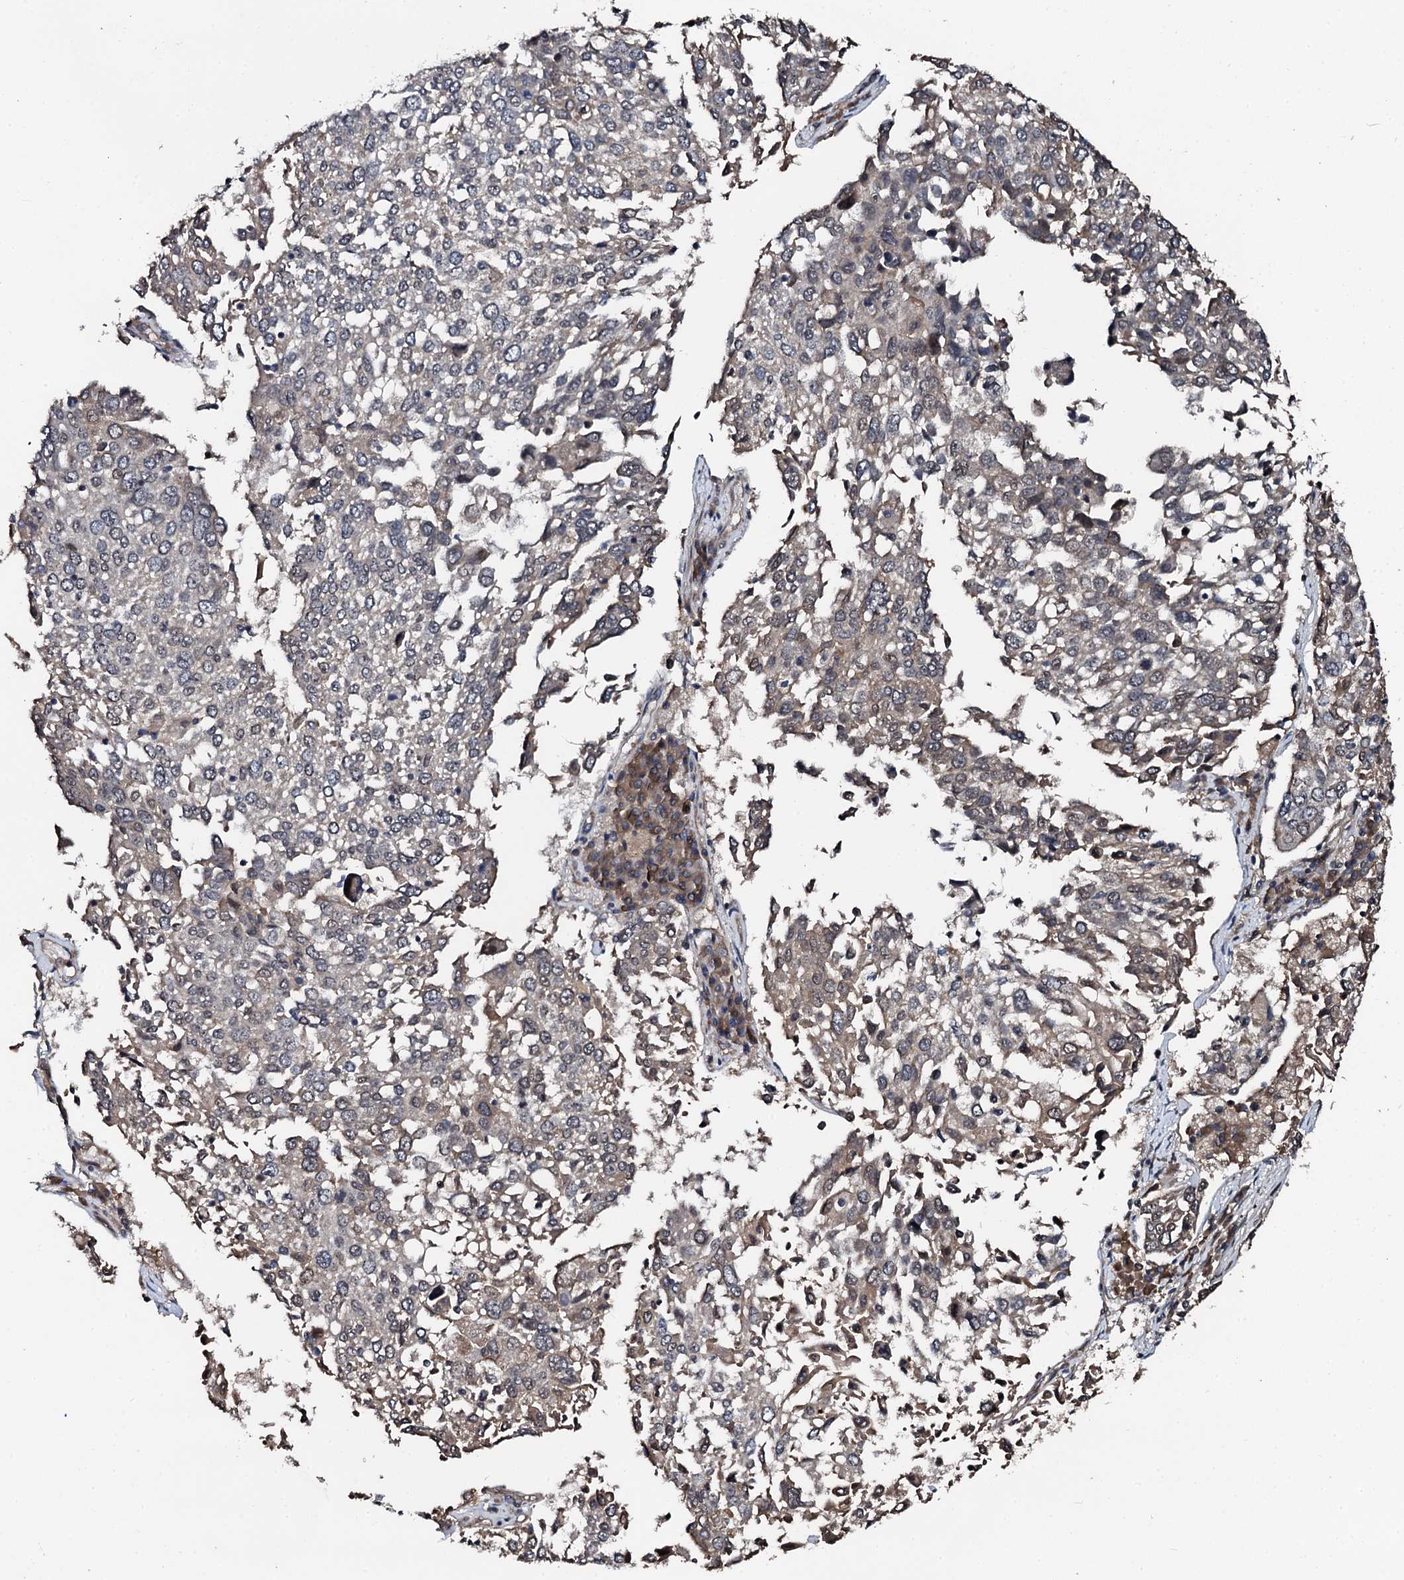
{"staining": {"intensity": "weak", "quantity": "<25%", "location": "cytoplasmic/membranous"}, "tissue": "lung cancer", "cell_type": "Tumor cells", "image_type": "cancer", "snomed": [{"axis": "morphology", "description": "Squamous cell carcinoma, NOS"}, {"axis": "topography", "description": "Lung"}], "caption": "High magnification brightfield microscopy of lung cancer stained with DAB (brown) and counterstained with hematoxylin (blue): tumor cells show no significant expression.", "gene": "FLYWCH1", "patient": {"sex": "male", "age": 65}}